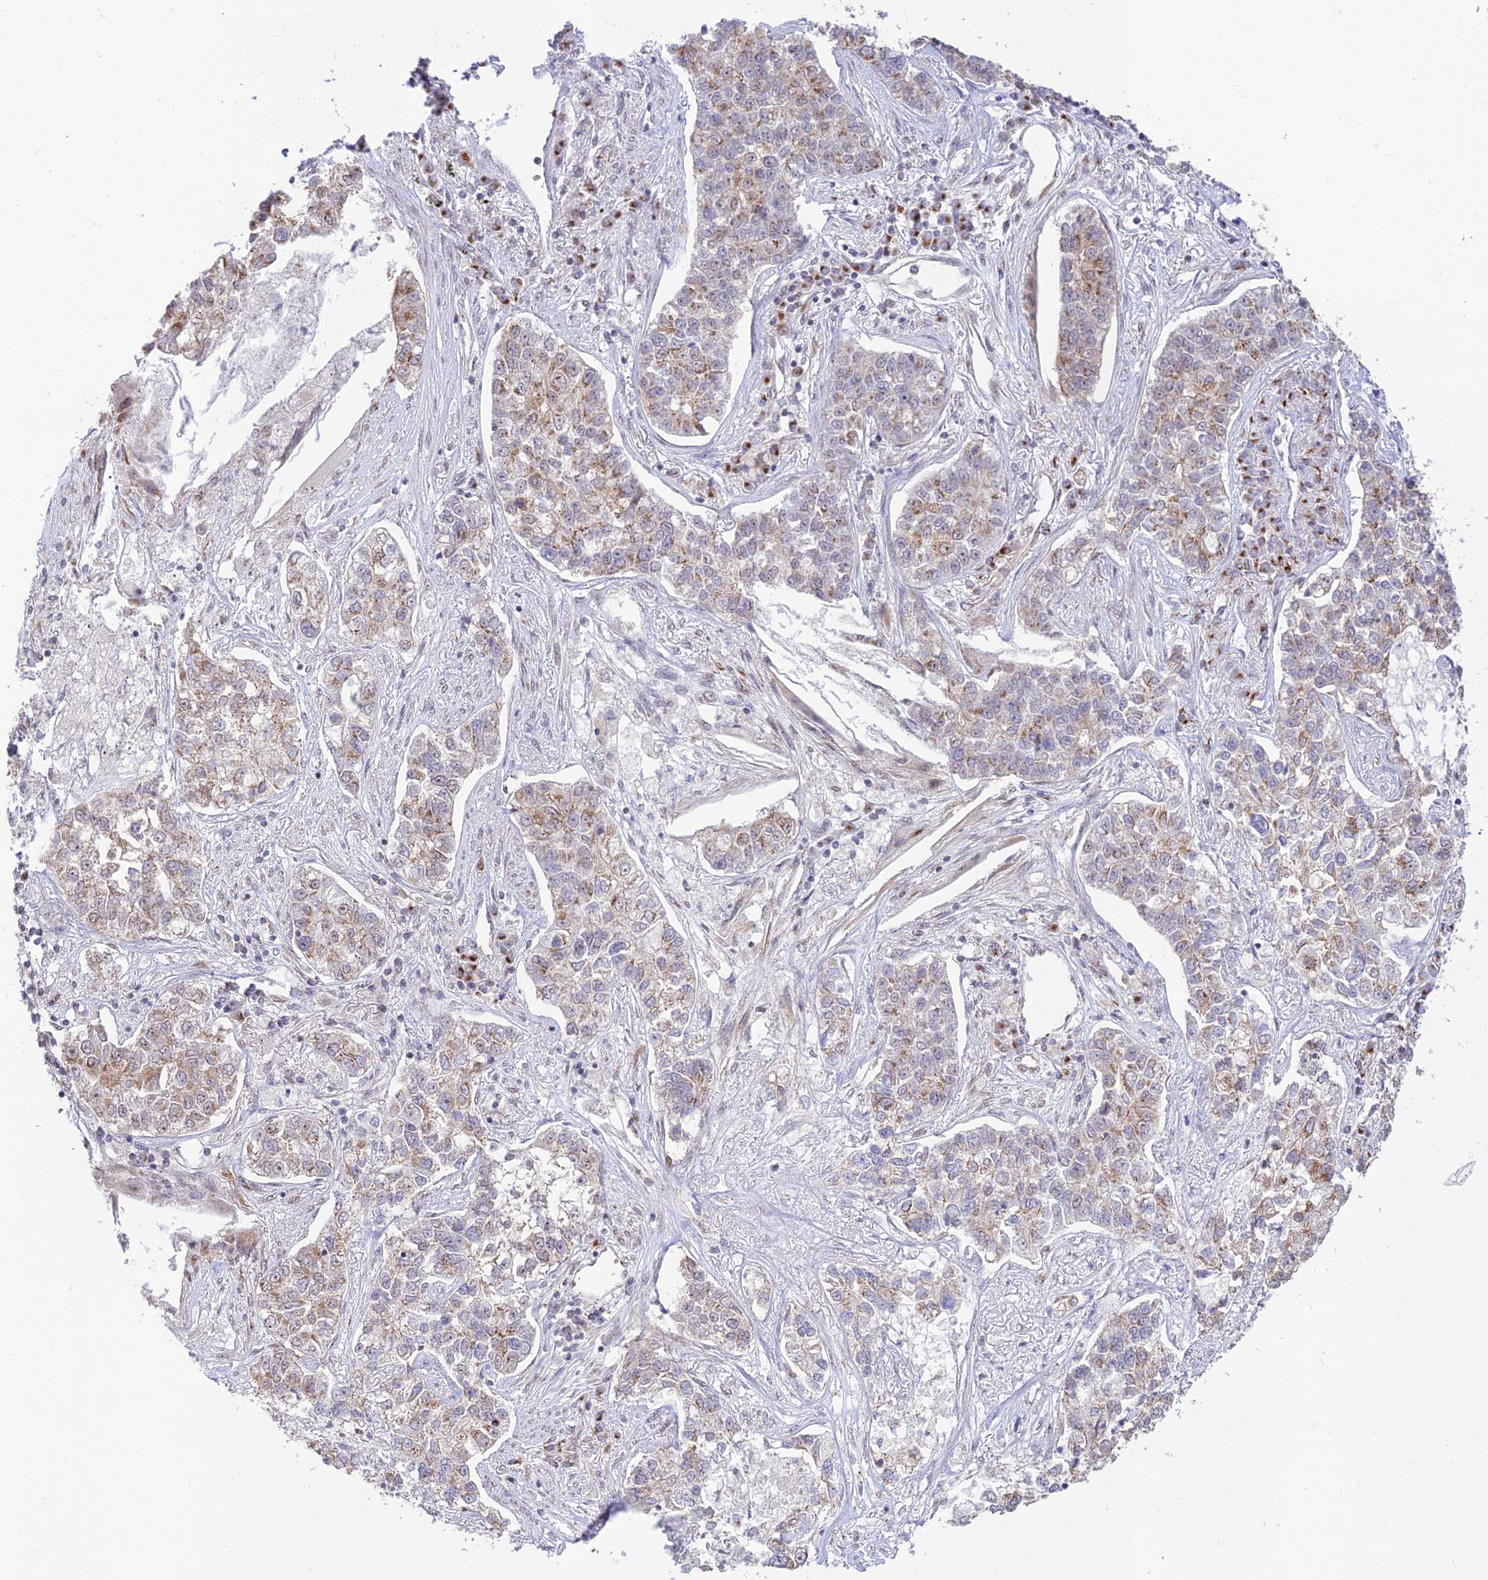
{"staining": {"intensity": "moderate", "quantity": "25%-75%", "location": "cytoplasmic/membranous"}, "tissue": "lung cancer", "cell_type": "Tumor cells", "image_type": "cancer", "snomed": [{"axis": "morphology", "description": "Adenocarcinoma, NOS"}, {"axis": "topography", "description": "Lung"}], "caption": "A histopathology image of human lung cancer stained for a protein reveals moderate cytoplasmic/membranous brown staining in tumor cells.", "gene": "GOLGA3", "patient": {"sex": "male", "age": 49}}